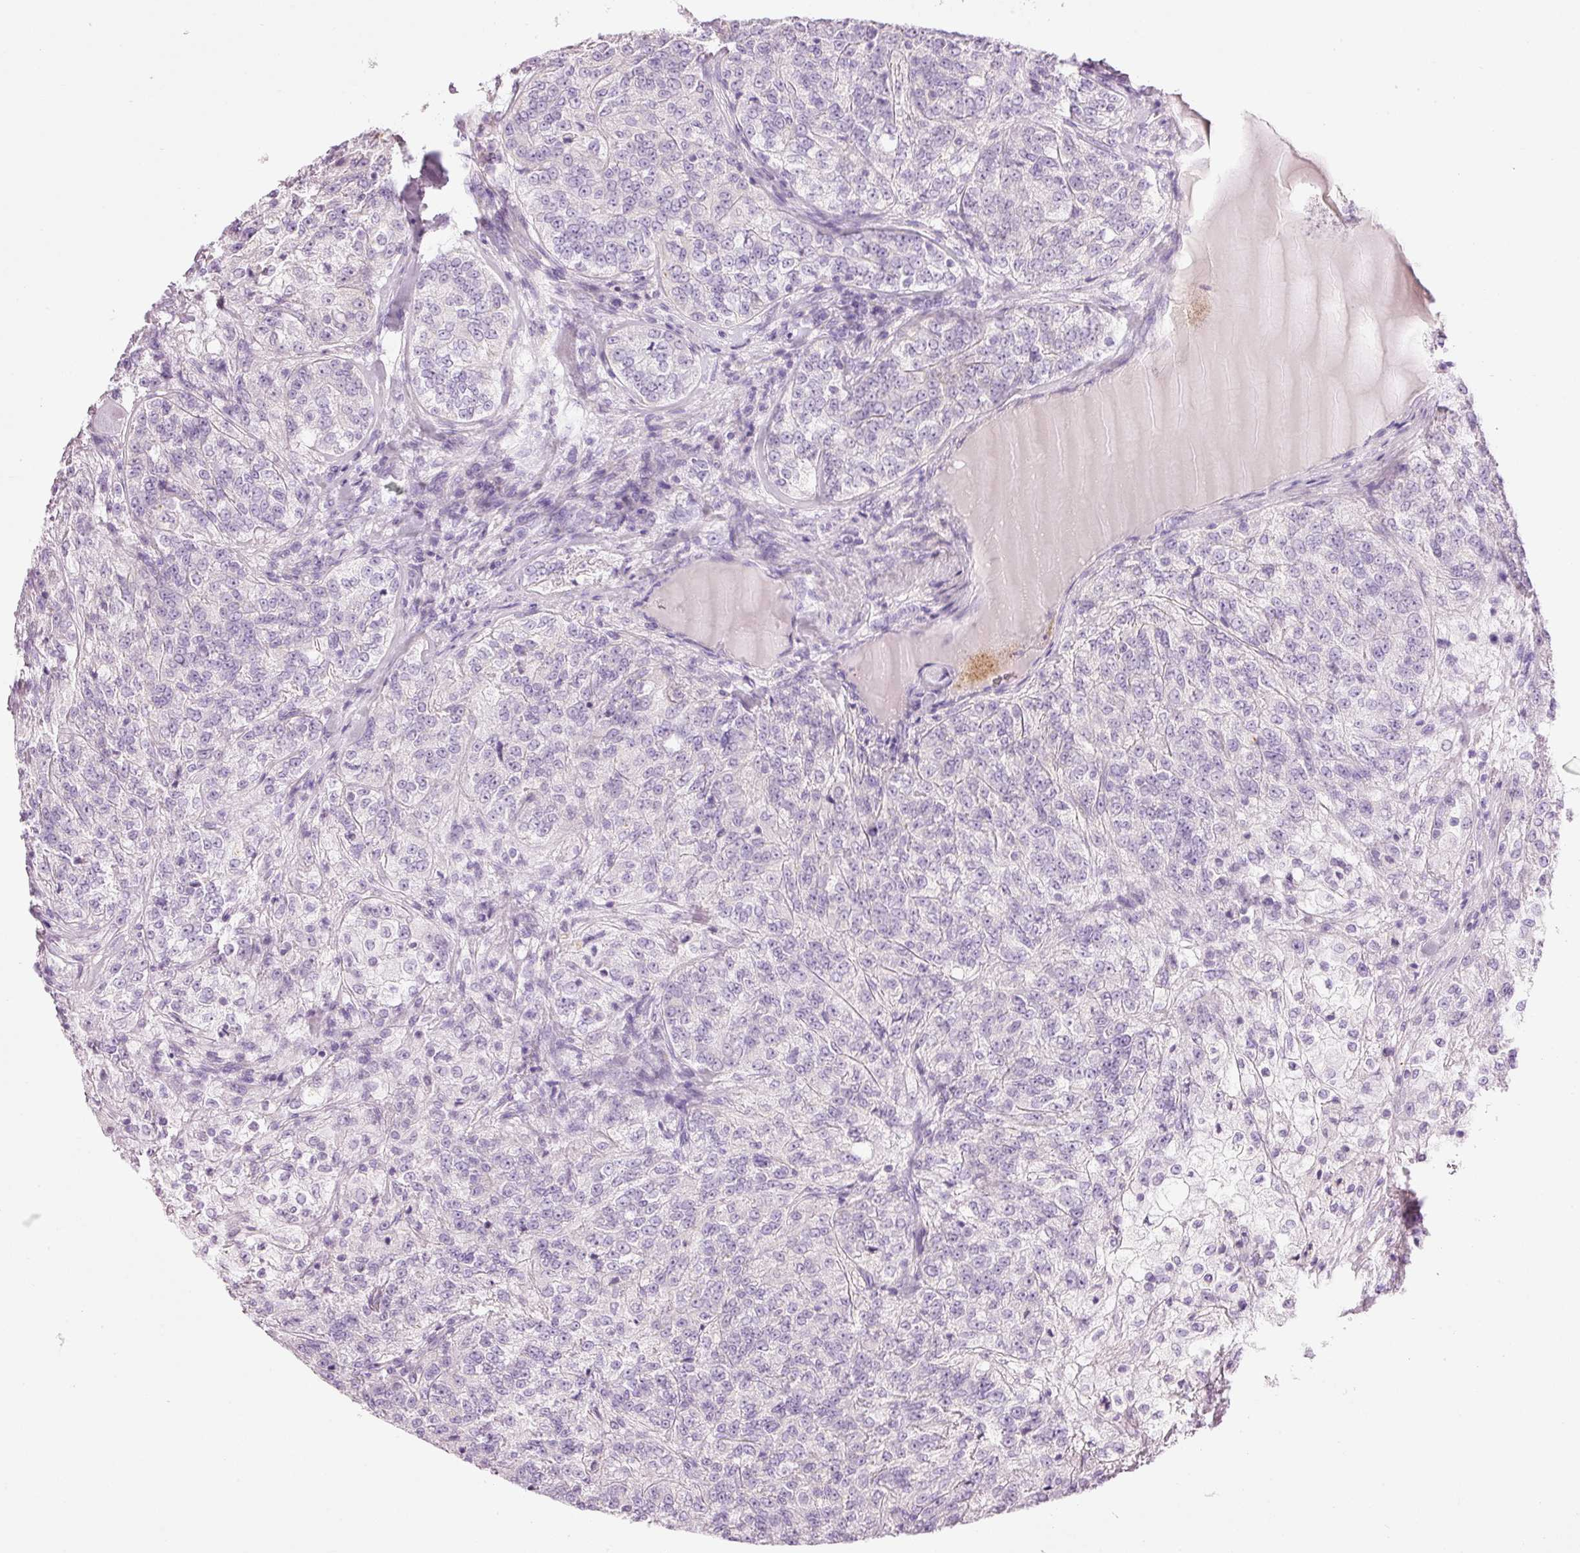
{"staining": {"intensity": "negative", "quantity": "none", "location": "none"}, "tissue": "renal cancer", "cell_type": "Tumor cells", "image_type": "cancer", "snomed": [{"axis": "morphology", "description": "Adenocarcinoma, NOS"}, {"axis": "topography", "description": "Kidney"}], "caption": "IHC histopathology image of renal cancer stained for a protein (brown), which reveals no staining in tumor cells.", "gene": "CARD16", "patient": {"sex": "female", "age": 63}}